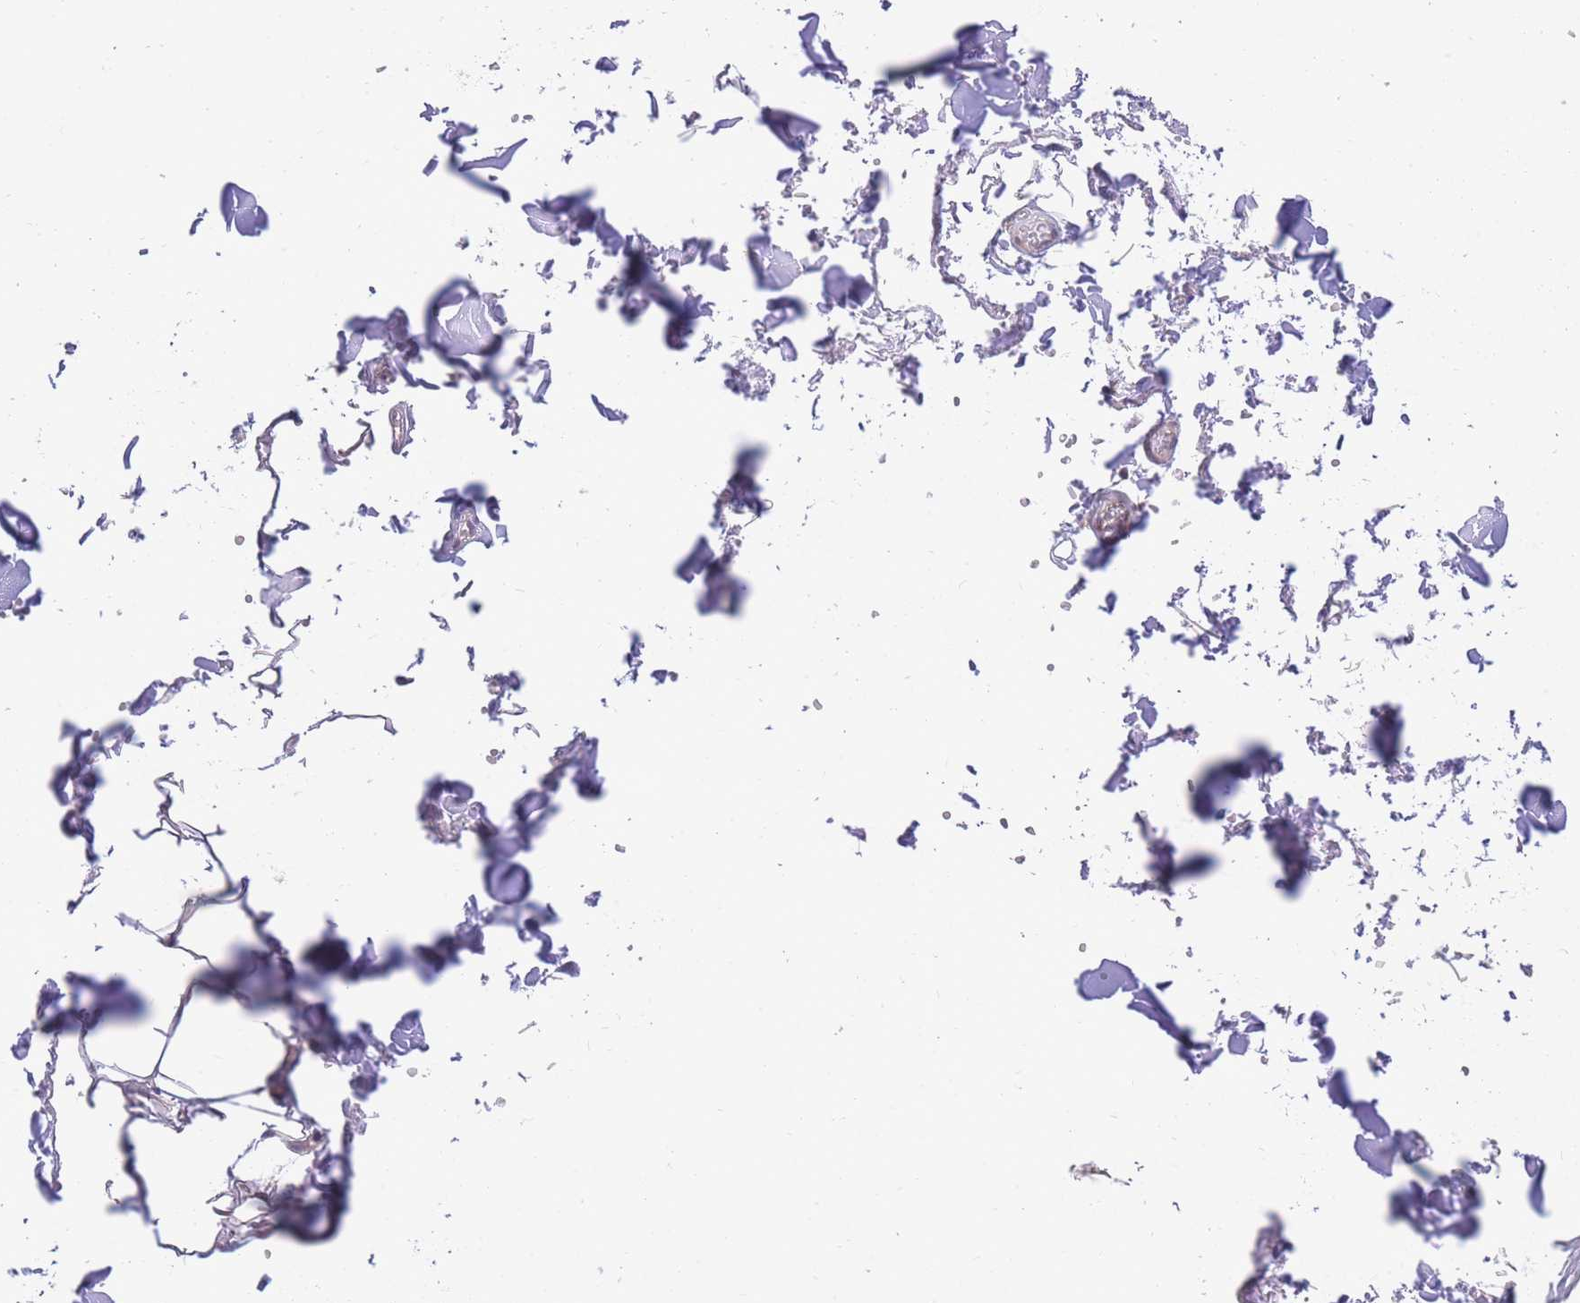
{"staining": {"intensity": "negative", "quantity": "none", "location": "none"}, "tissue": "adipose tissue", "cell_type": "Adipocytes", "image_type": "normal", "snomed": [{"axis": "morphology", "description": "Normal tissue, NOS"}, {"axis": "topography", "description": "Salivary gland"}, {"axis": "topography", "description": "Peripheral nerve tissue"}], "caption": "Micrograph shows no significant protein staining in adipocytes of benign adipose tissue.", "gene": "EXOSC8", "patient": {"sex": "male", "age": 38}}